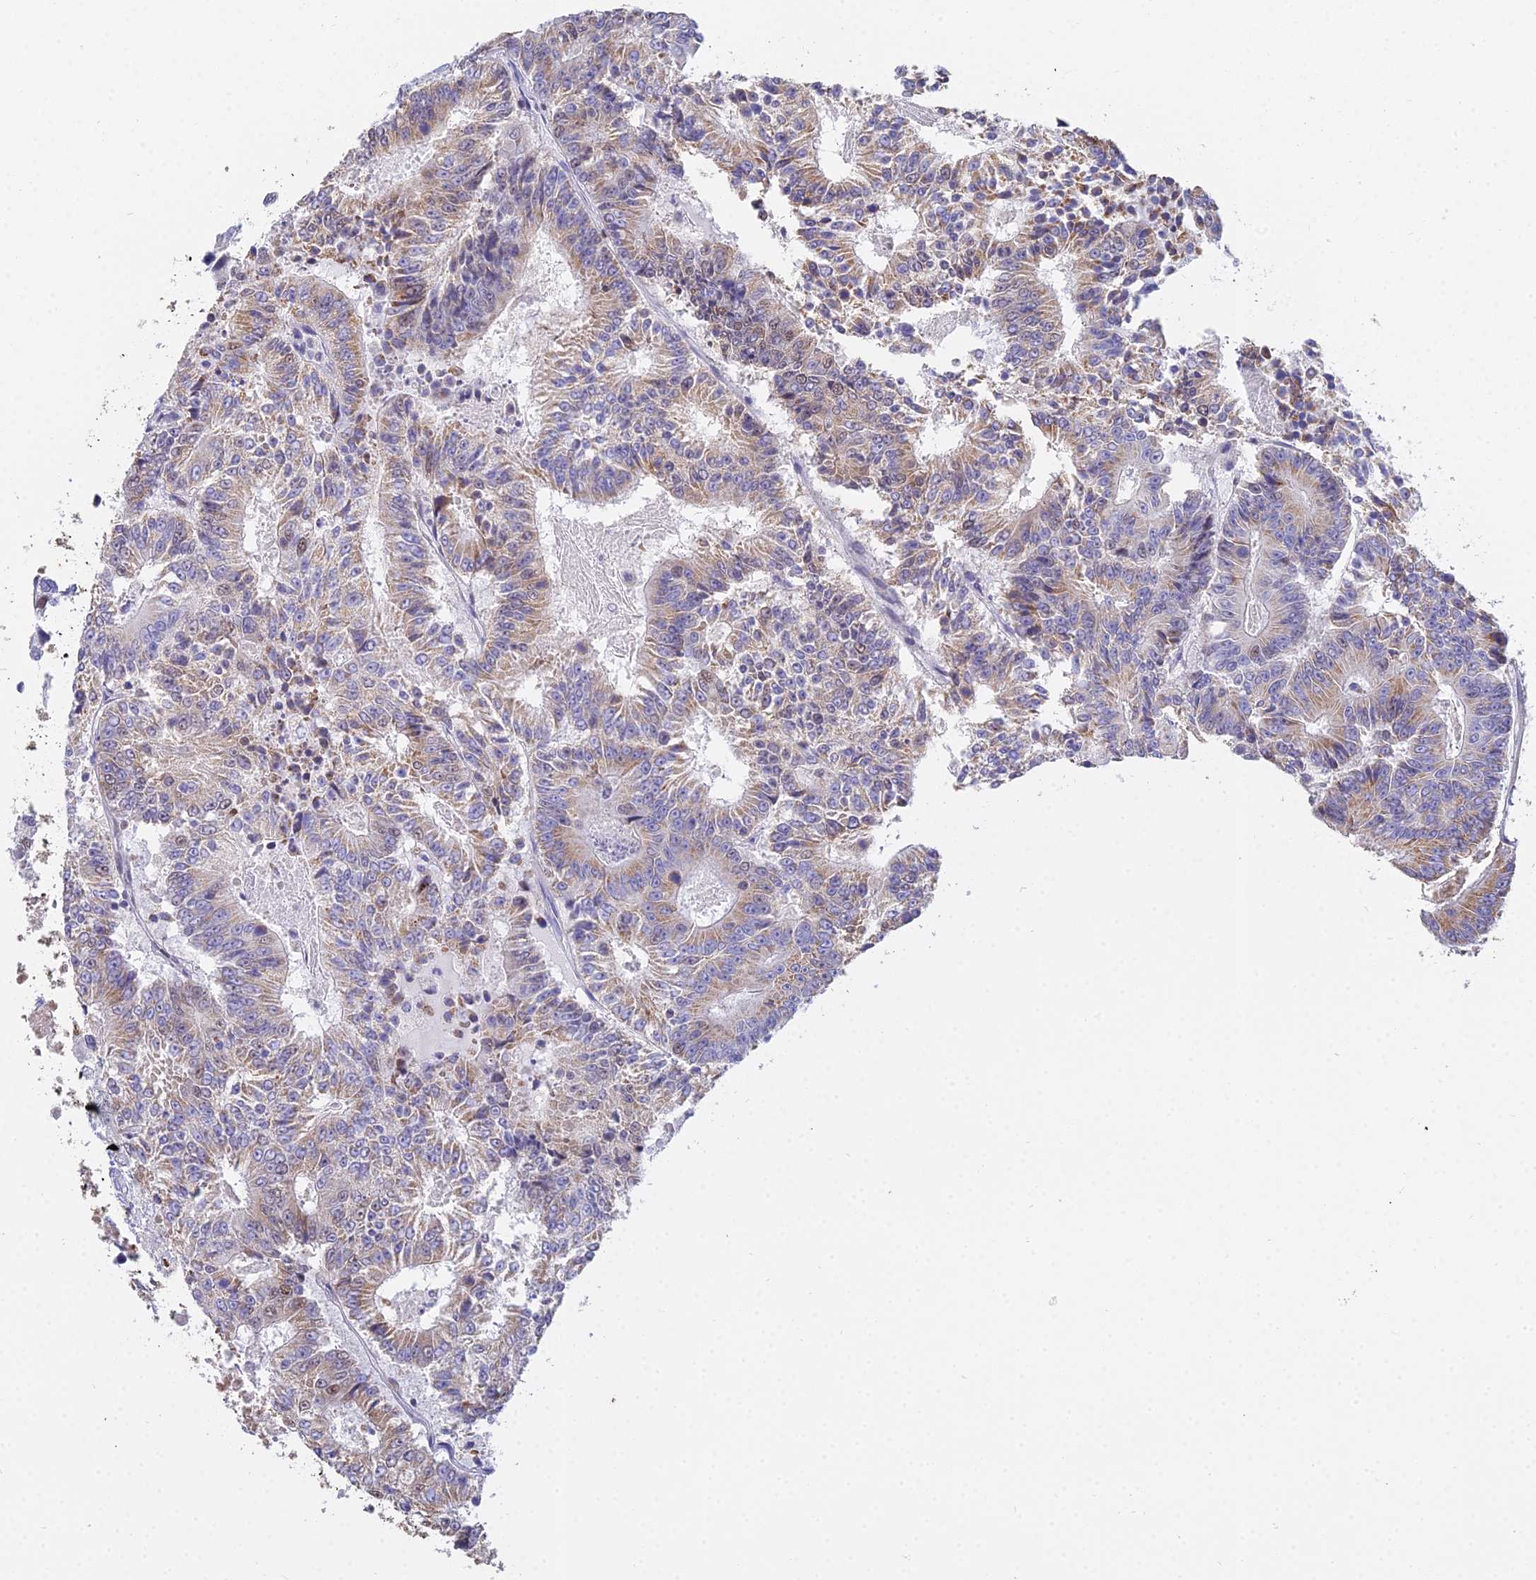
{"staining": {"intensity": "moderate", "quantity": ">75%", "location": "cytoplasmic/membranous,nuclear"}, "tissue": "colorectal cancer", "cell_type": "Tumor cells", "image_type": "cancer", "snomed": [{"axis": "morphology", "description": "Adenocarcinoma, NOS"}, {"axis": "topography", "description": "Colon"}], "caption": "Moderate cytoplasmic/membranous and nuclear protein expression is present in approximately >75% of tumor cells in colorectal cancer. (brown staining indicates protein expression, while blue staining denotes nuclei).", "gene": "MCM2", "patient": {"sex": "male", "age": 83}}